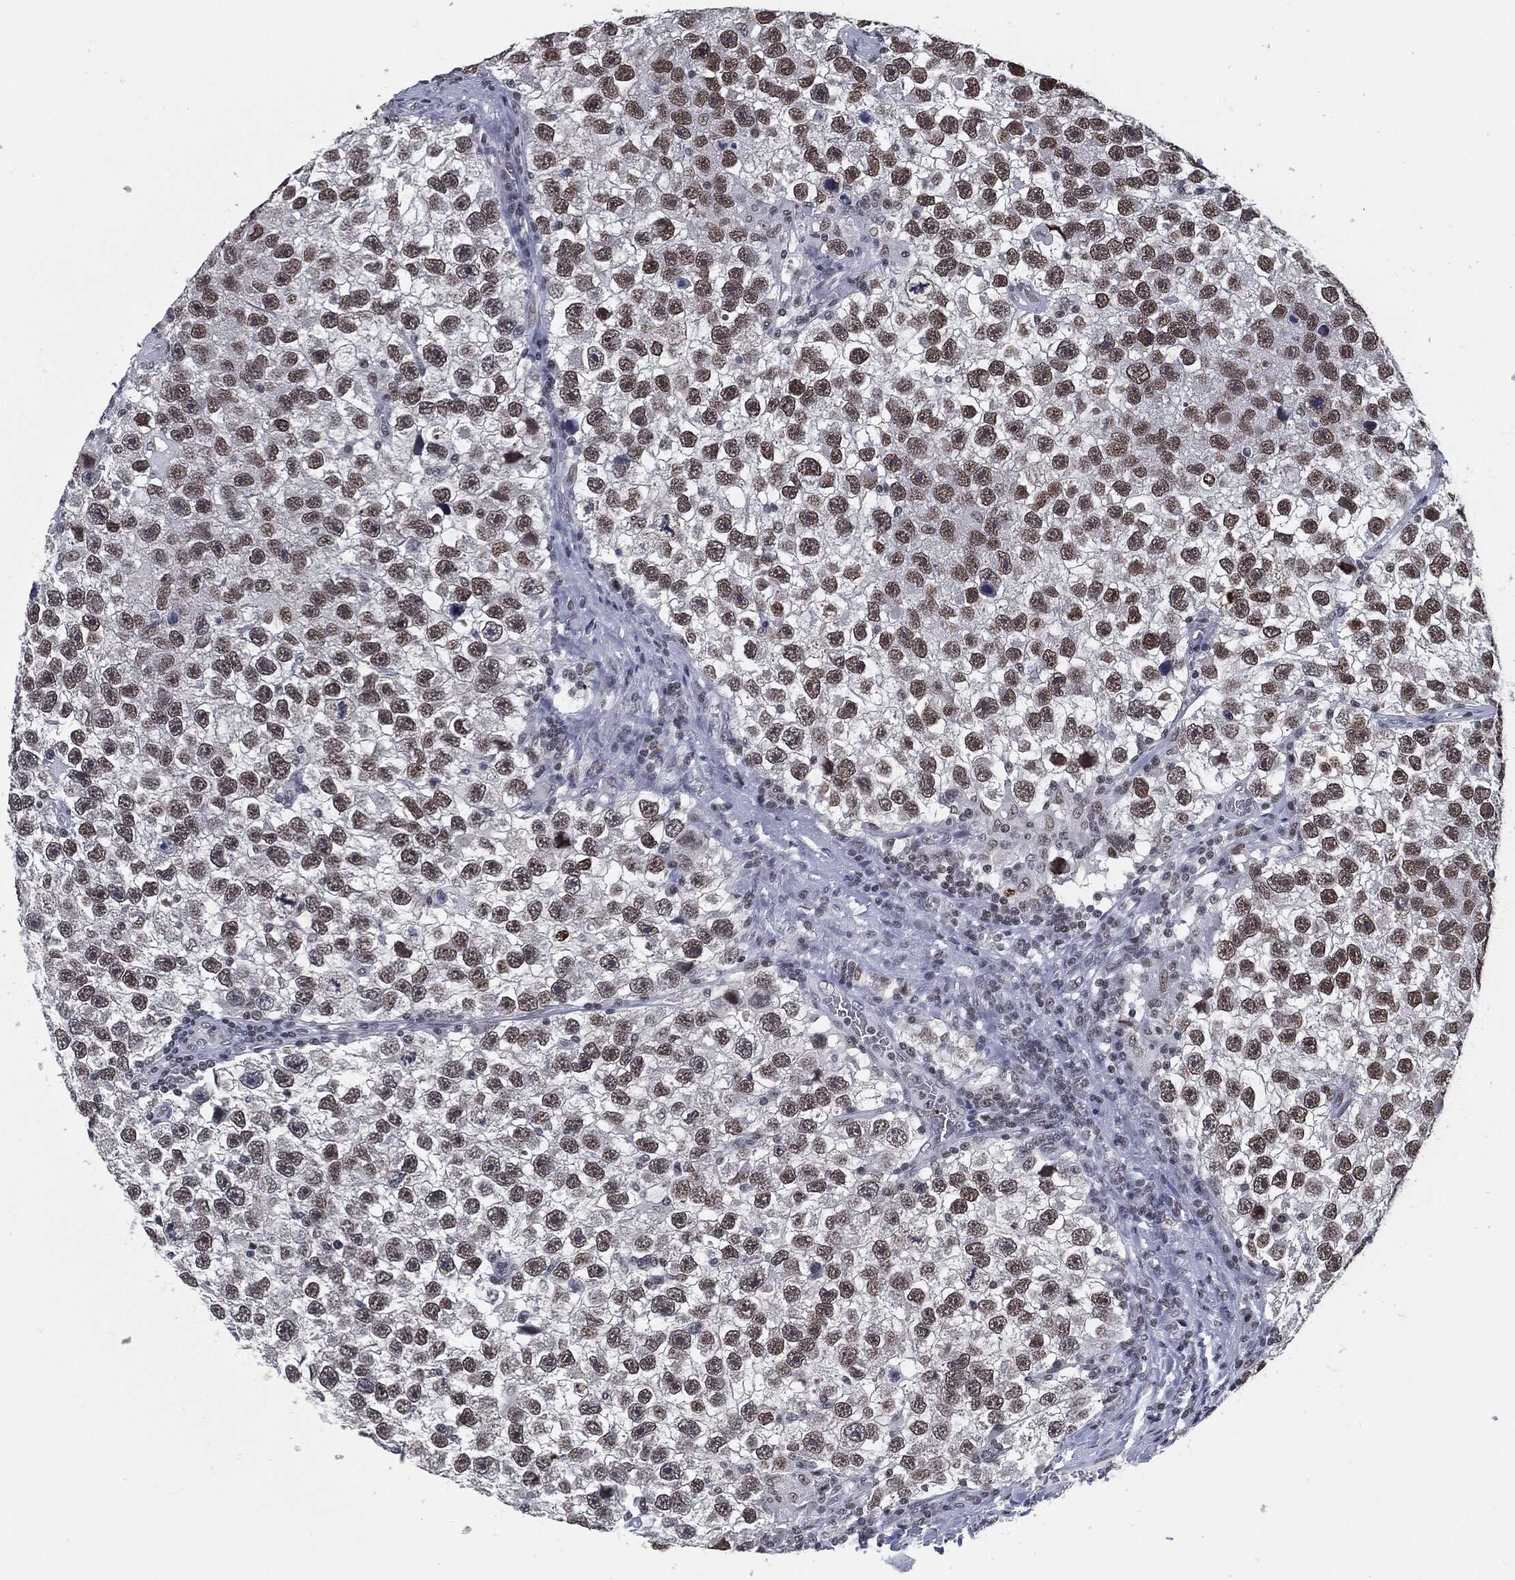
{"staining": {"intensity": "weak", "quantity": "25%-75%", "location": "nuclear"}, "tissue": "testis cancer", "cell_type": "Tumor cells", "image_type": "cancer", "snomed": [{"axis": "morphology", "description": "Seminoma, NOS"}, {"axis": "topography", "description": "Testis"}], "caption": "Immunohistochemistry staining of testis seminoma, which exhibits low levels of weak nuclear staining in about 25%-75% of tumor cells indicating weak nuclear protein staining. The staining was performed using DAB (3,3'-diaminobenzidine) (brown) for protein detection and nuclei were counterstained in hematoxylin (blue).", "gene": "ANXA1", "patient": {"sex": "male", "age": 26}}